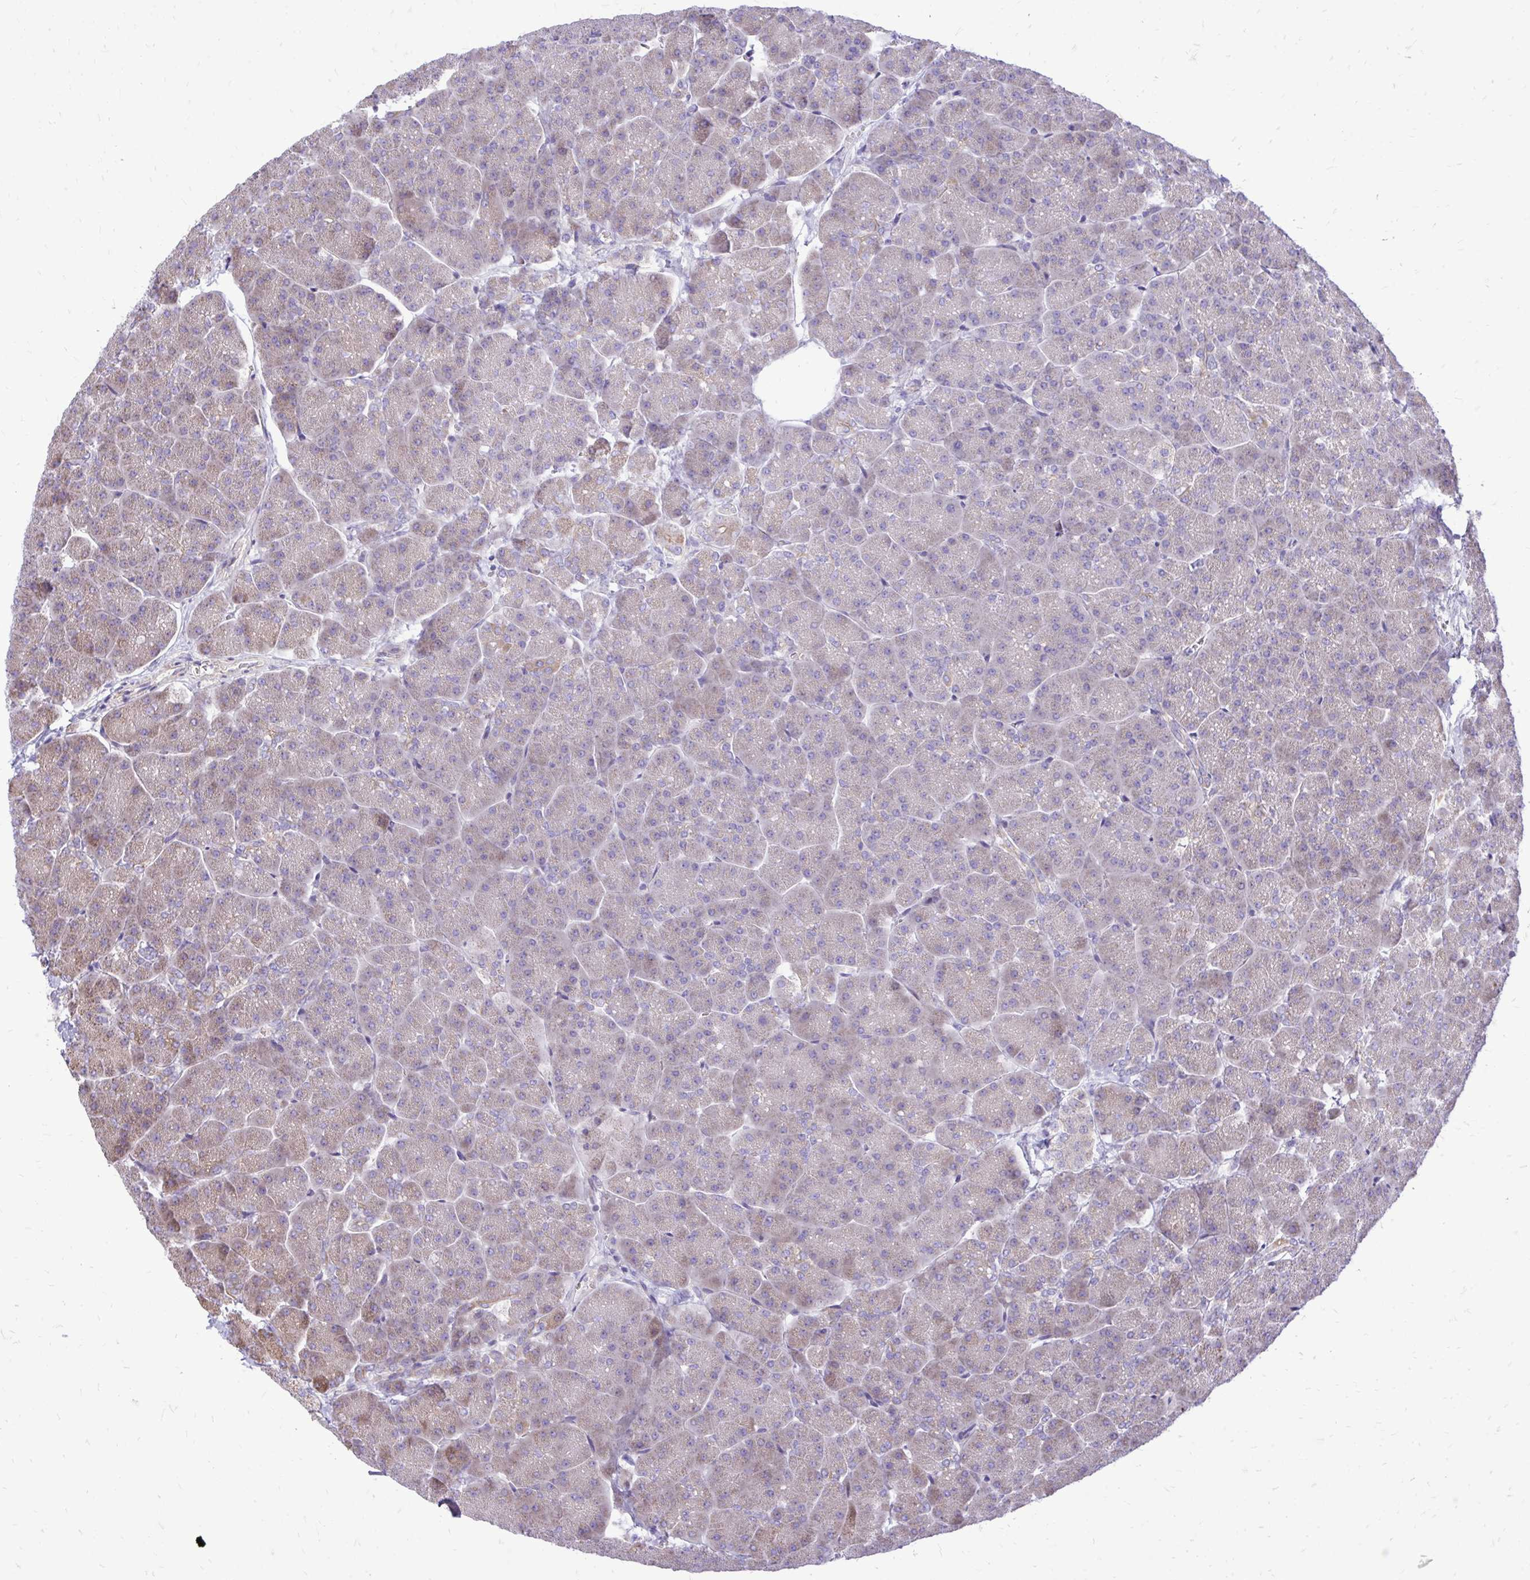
{"staining": {"intensity": "weak", "quantity": "<25%", "location": "cytoplasmic/membranous"}, "tissue": "pancreas", "cell_type": "Exocrine glandular cells", "image_type": "normal", "snomed": [{"axis": "morphology", "description": "Normal tissue, NOS"}, {"axis": "topography", "description": "Pancreas"}, {"axis": "topography", "description": "Peripheral nerve tissue"}], "caption": "Normal pancreas was stained to show a protein in brown. There is no significant expression in exocrine glandular cells. The staining is performed using DAB brown chromogen with nuclei counter-stained in using hematoxylin.", "gene": "ATP13A2", "patient": {"sex": "male", "age": 54}}